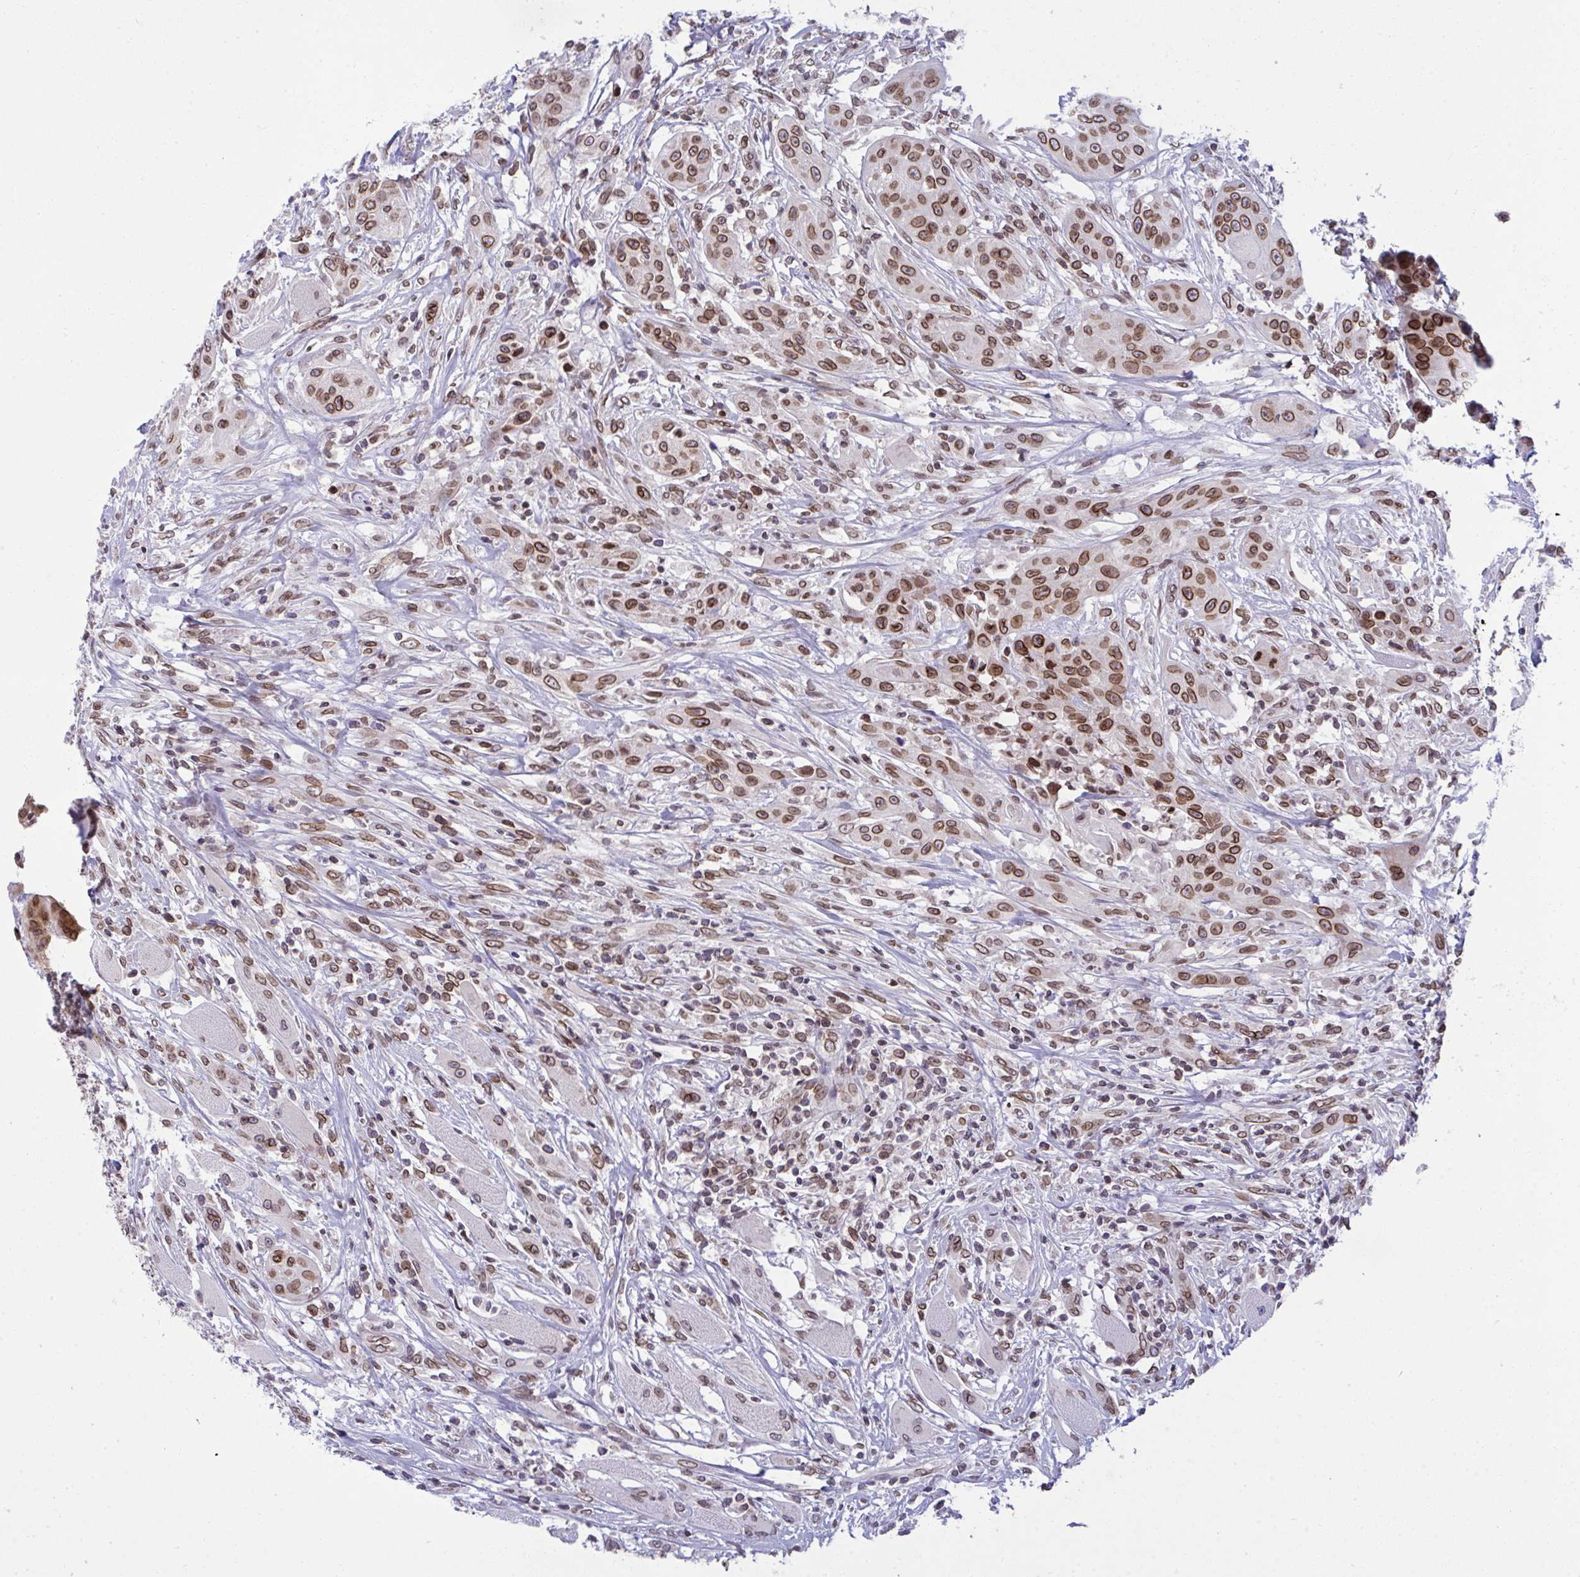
{"staining": {"intensity": "moderate", "quantity": ">75%", "location": "cytoplasmic/membranous,nuclear"}, "tissue": "head and neck cancer", "cell_type": "Tumor cells", "image_type": "cancer", "snomed": [{"axis": "morphology", "description": "Squamous cell carcinoma, NOS"}, {"axis": "topography", "description": "Oral tissue"}, {"axis": "topography", "description": "Head-Neck"}, {"axis": "topography", "description": "Neck, NOS"}], "caption": "The micrograph exhibits a brown stain indicating the presence of a protein in the cytoplasmic/membranous and nuclear of tumor cells in head and neck cancer. The staining was performed using DAB, with brown indicating positive protein expression. Nuclei are stained blue with hematoxylin.", "gene": "RANBP2", "patient": {"sex": "female", "age": 55}}